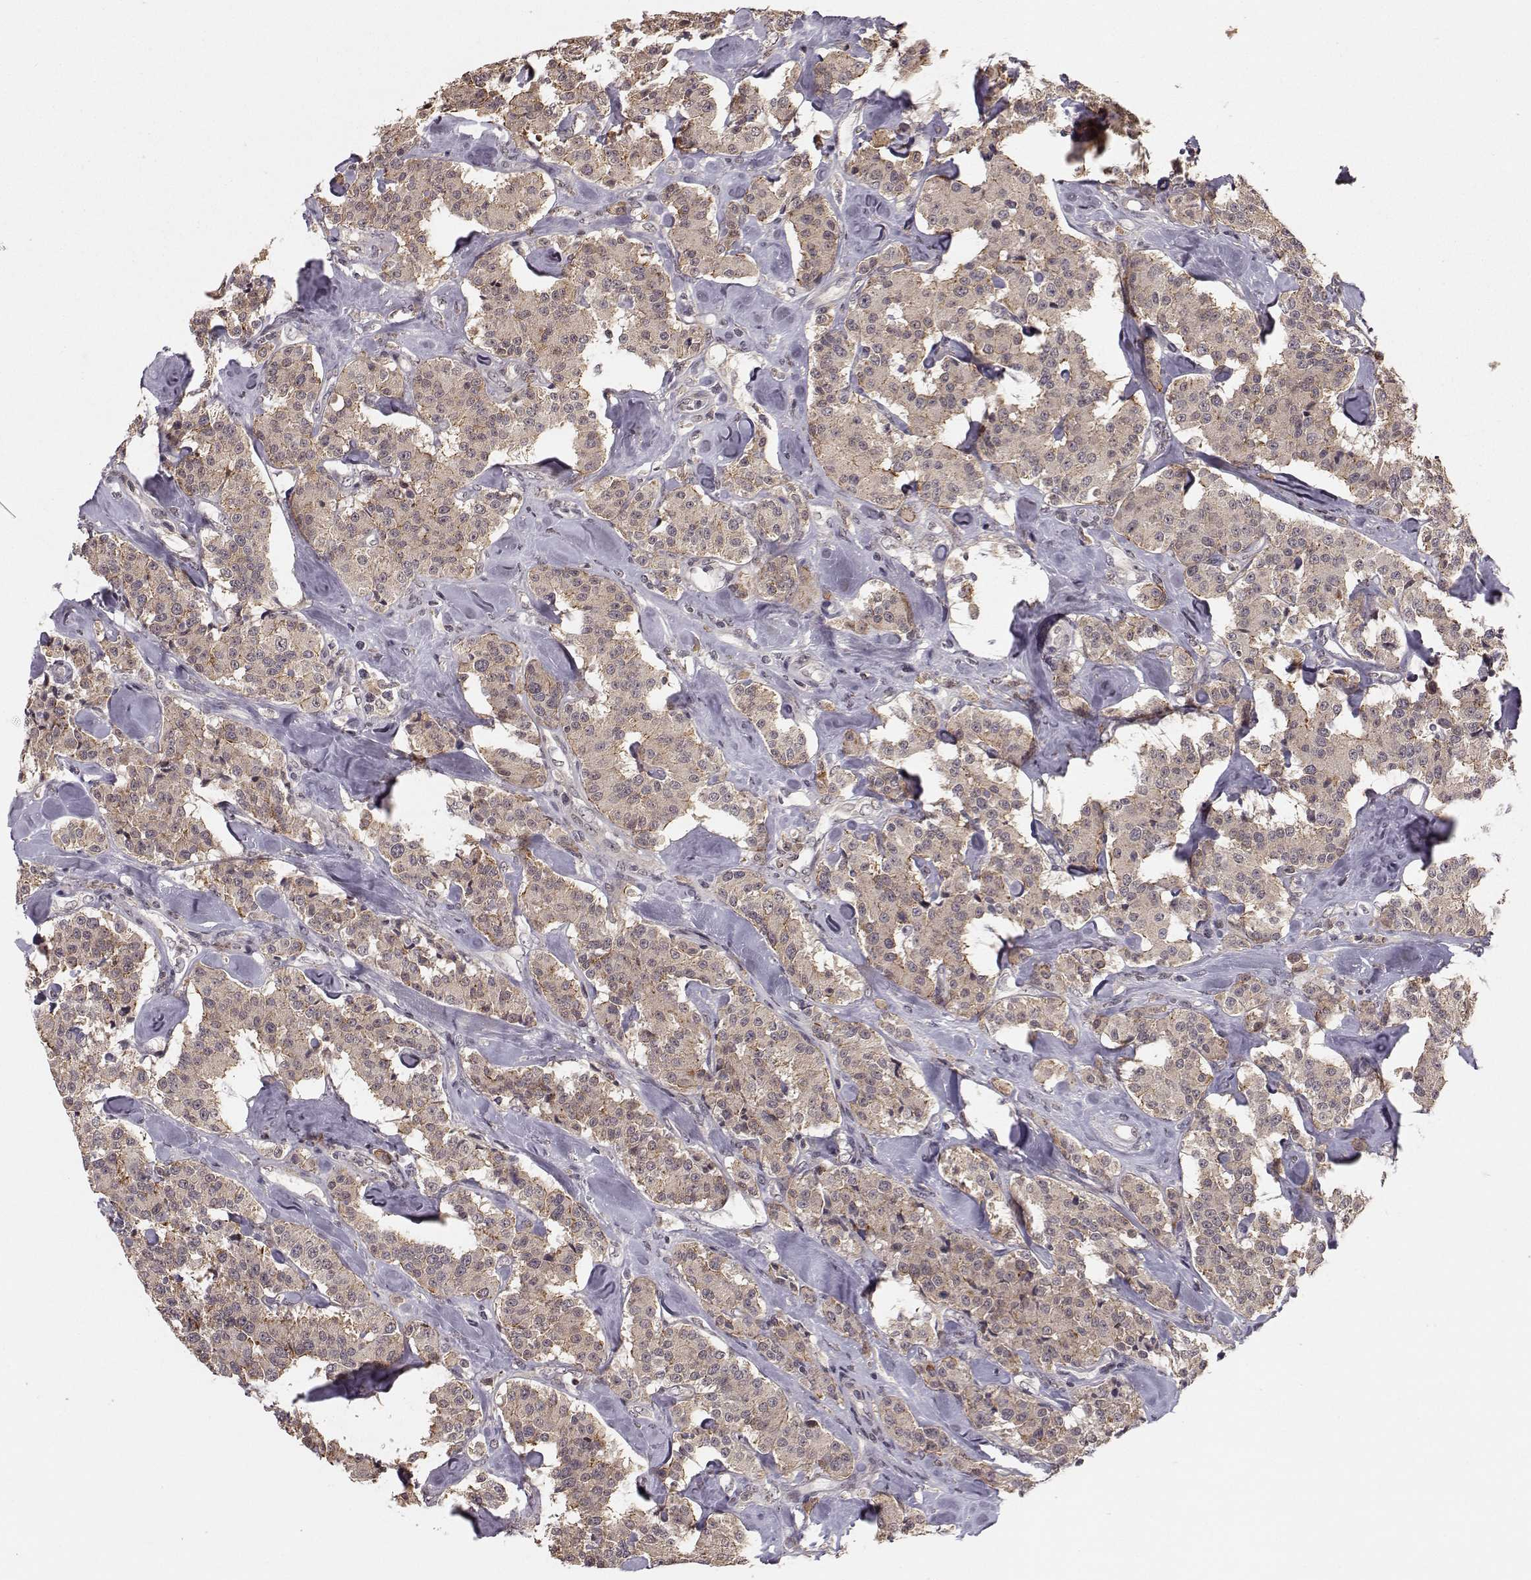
{"staining": {"intensity": "weak", "quantity": ">75%", "location": "cytoplasmic/membranous"}, "tissue": "carcinoid", "cell_type": "Tumor cells", "image_type": "cancer", "snomed": [{"axis": "morphology", "description": "Carcinoid, malignant, NOS"}, {"axis": "topography", "description": "Pancreas"}], "caption": "Protein positivity by immunohistochemistry exhibits weak cytoplasmic/membranous expression in approximately >75% of tumor cells in carcinoid.", "gene": "PLEKHG3", "patient": {"sex": "male", "age": 41}}